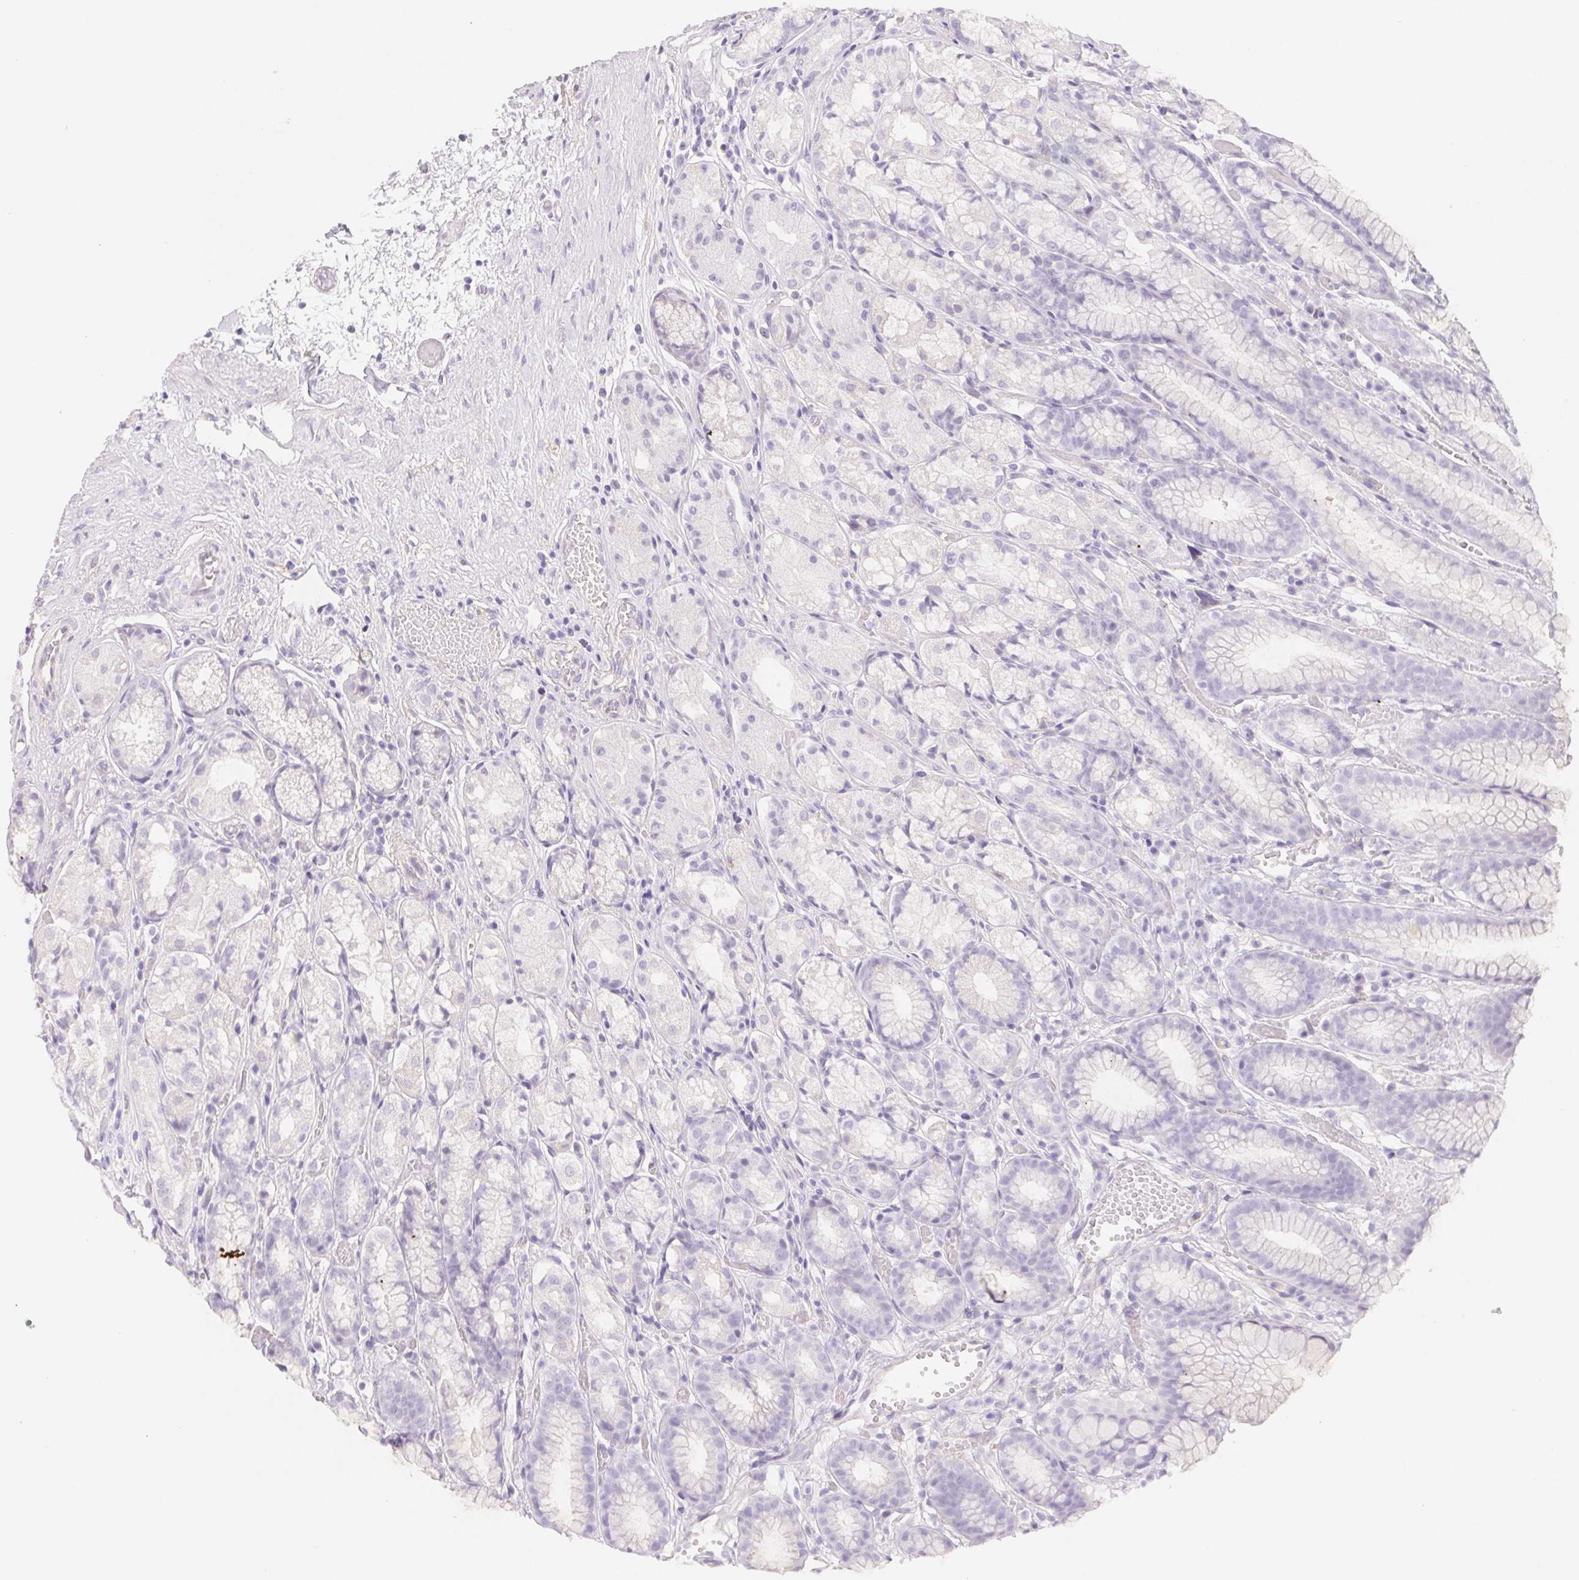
{"staining": {"intensity": "negative", "quantity": "none", "location": "none"}, "tissue": "stomach", "cell_type": "Glandular cells", "image_type": "normal", "snomed": [{"axis": "morphology", "description": "Normal tissue, NOS"}, {"axis": "topography", "description": "Stomach"}], "caption": "DAB (3,3'-diaminobenzidine) immunohistochemical staining of normal stomach demonstrates no significant expression in glandular cells. (DAB IHC, high magnification).", "gene": "CTNND2", "patient": {"sex": "male", "age": 70}}